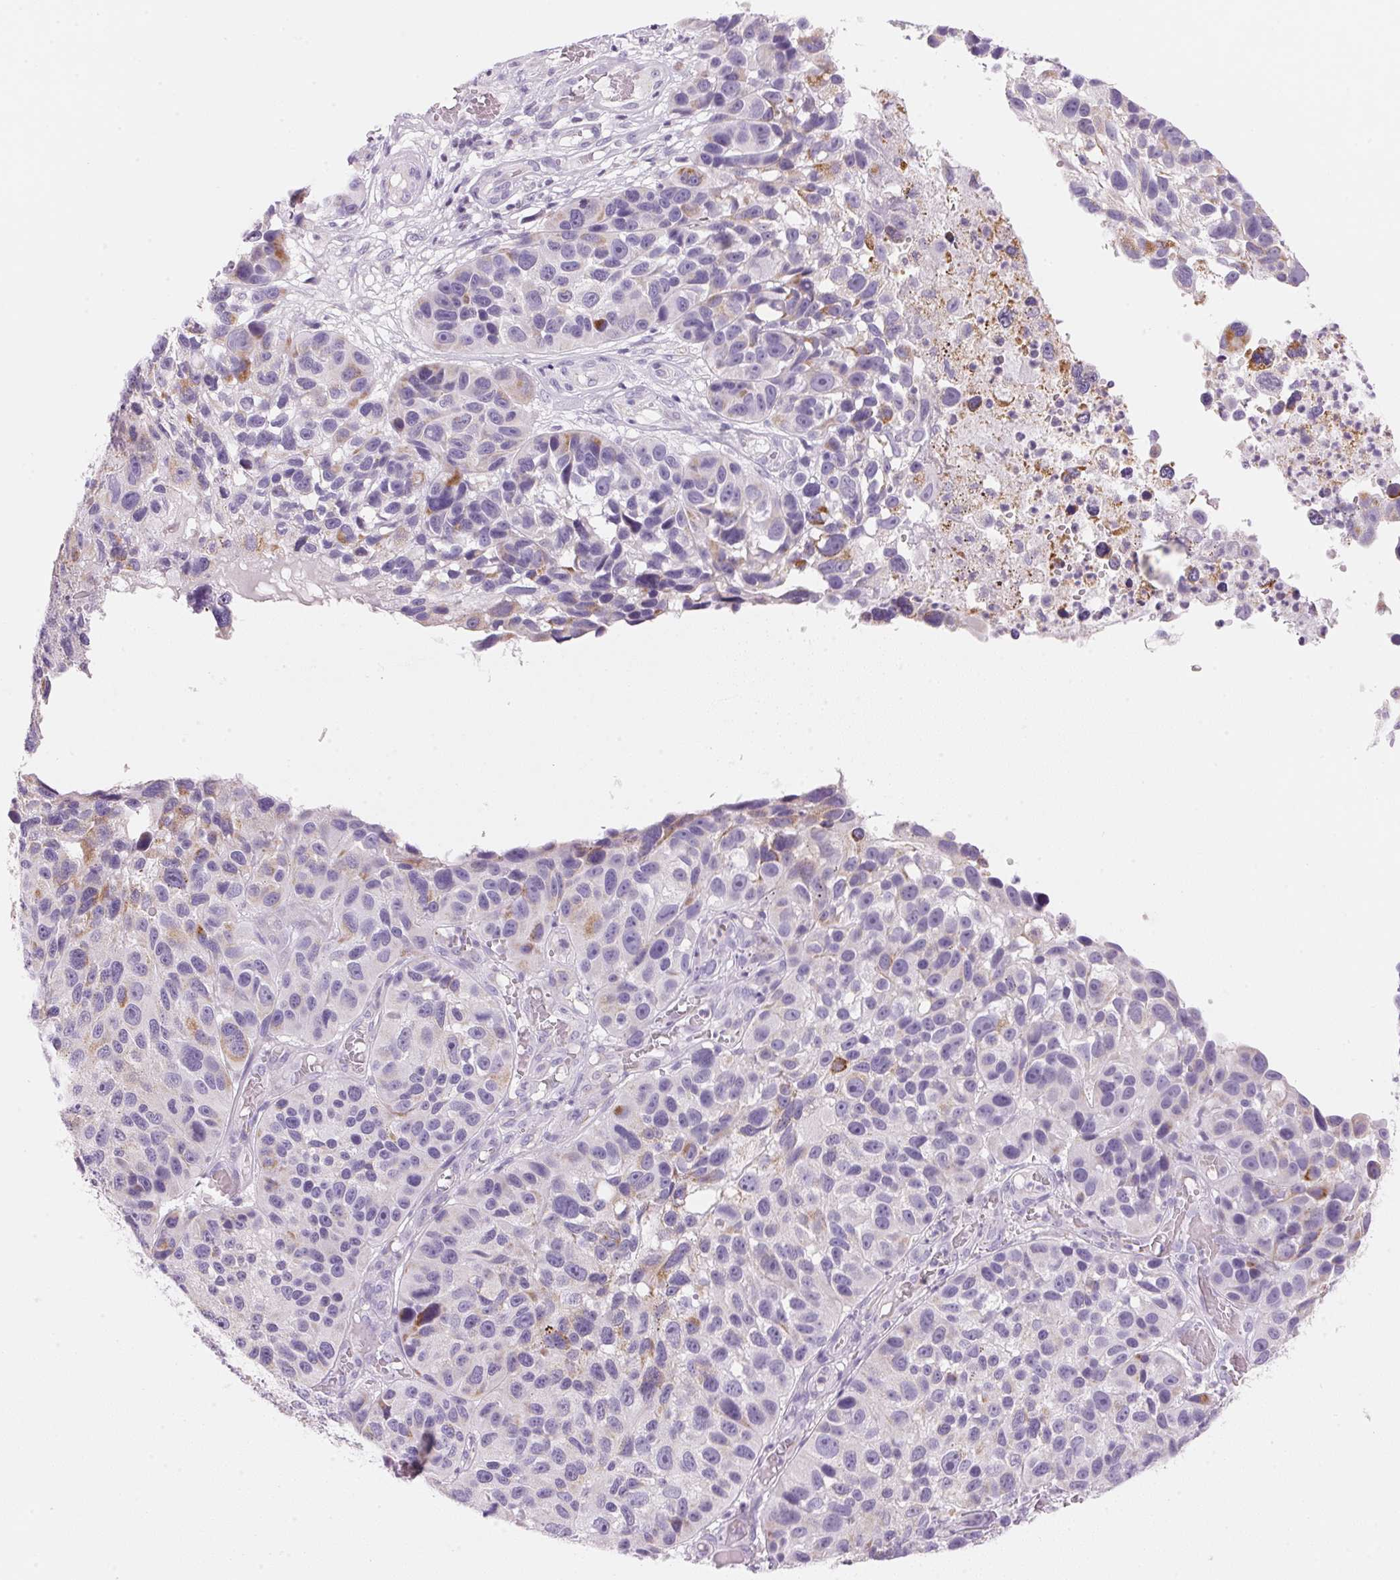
{"staining": {"intensity": "moderate", "quantity": "<25%", "location": "cytoplasmic/membranous"}, "tissue": "melanoma", "cell_type": "Tumor cells", "image_type": "cancer", "snomed": [{"axis": "morphology", "description": "Malignant melanoma, NOS"}, {"axis": "topography", "description": "Skin"}], "caption": "An image of malignant melanoma stained for a protein demonstrates moderate cytoplasmic/membranous brown staining in tumor cells.", "gene": "CYP11B1", "patient": {"sex": "male", "age": 53}}